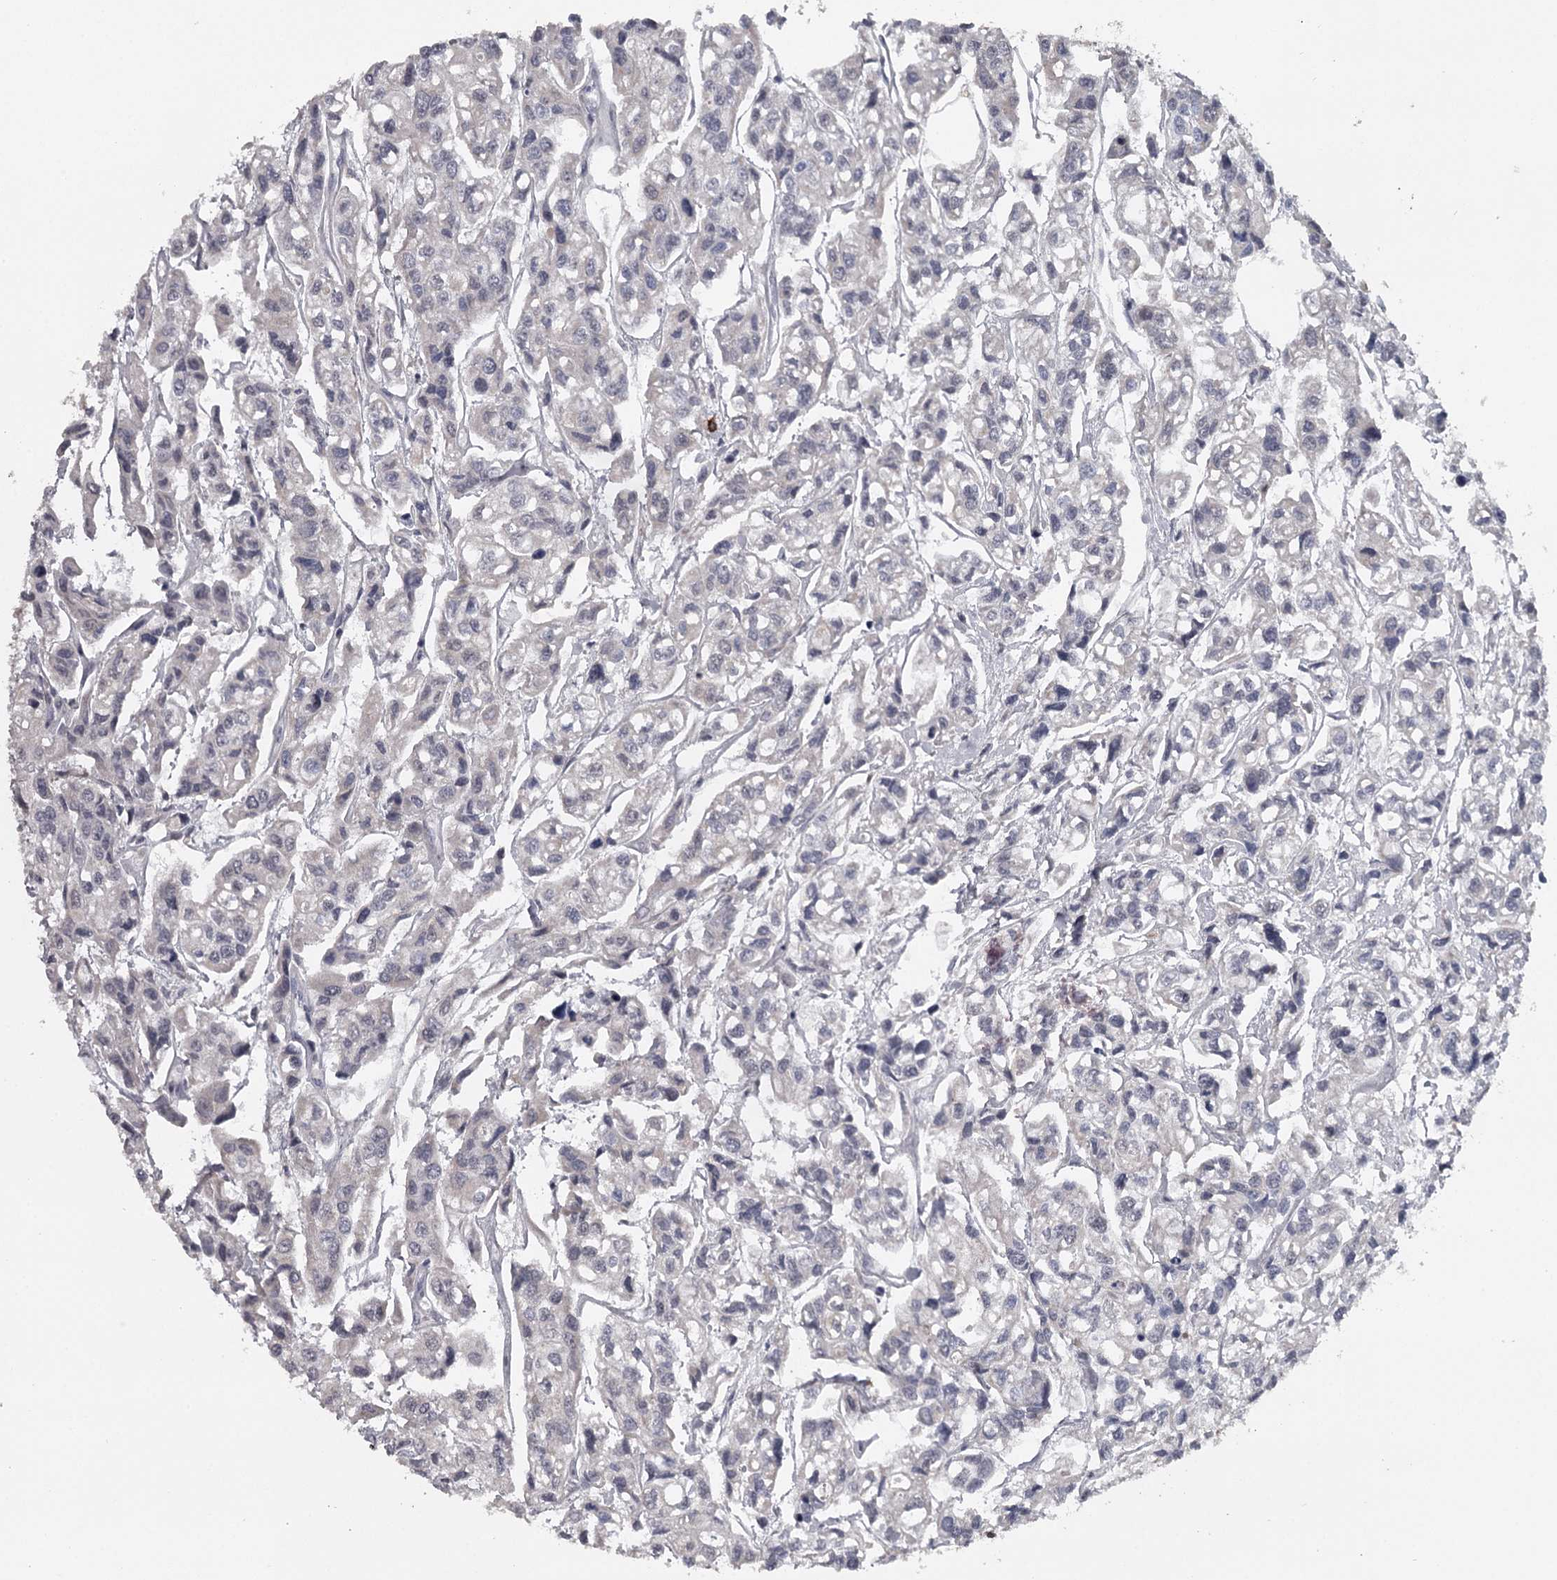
{"staining": {"intensity": "negative", "quantity": "none", "location": "none"}, "tissue": "urothelial cancer", "cell_type": "Tumor cells", "image_type": "cancer", "snomed": [{"axis": "morphology", "description": "Urothelial carcinoma, High grade"}, {"axis": "topography", "description": "Urinary bladder"}], "caption": "Photomicrograph shows no protein expression in tumor cells of high-grade urothelial carcinoma tissue. (DAB (3,3'-diaminobenzidine) immunohistochemistry (IHC), high magnification).", "gene": "GTSF1", "patient": {"sex": "male", "age": 67}}